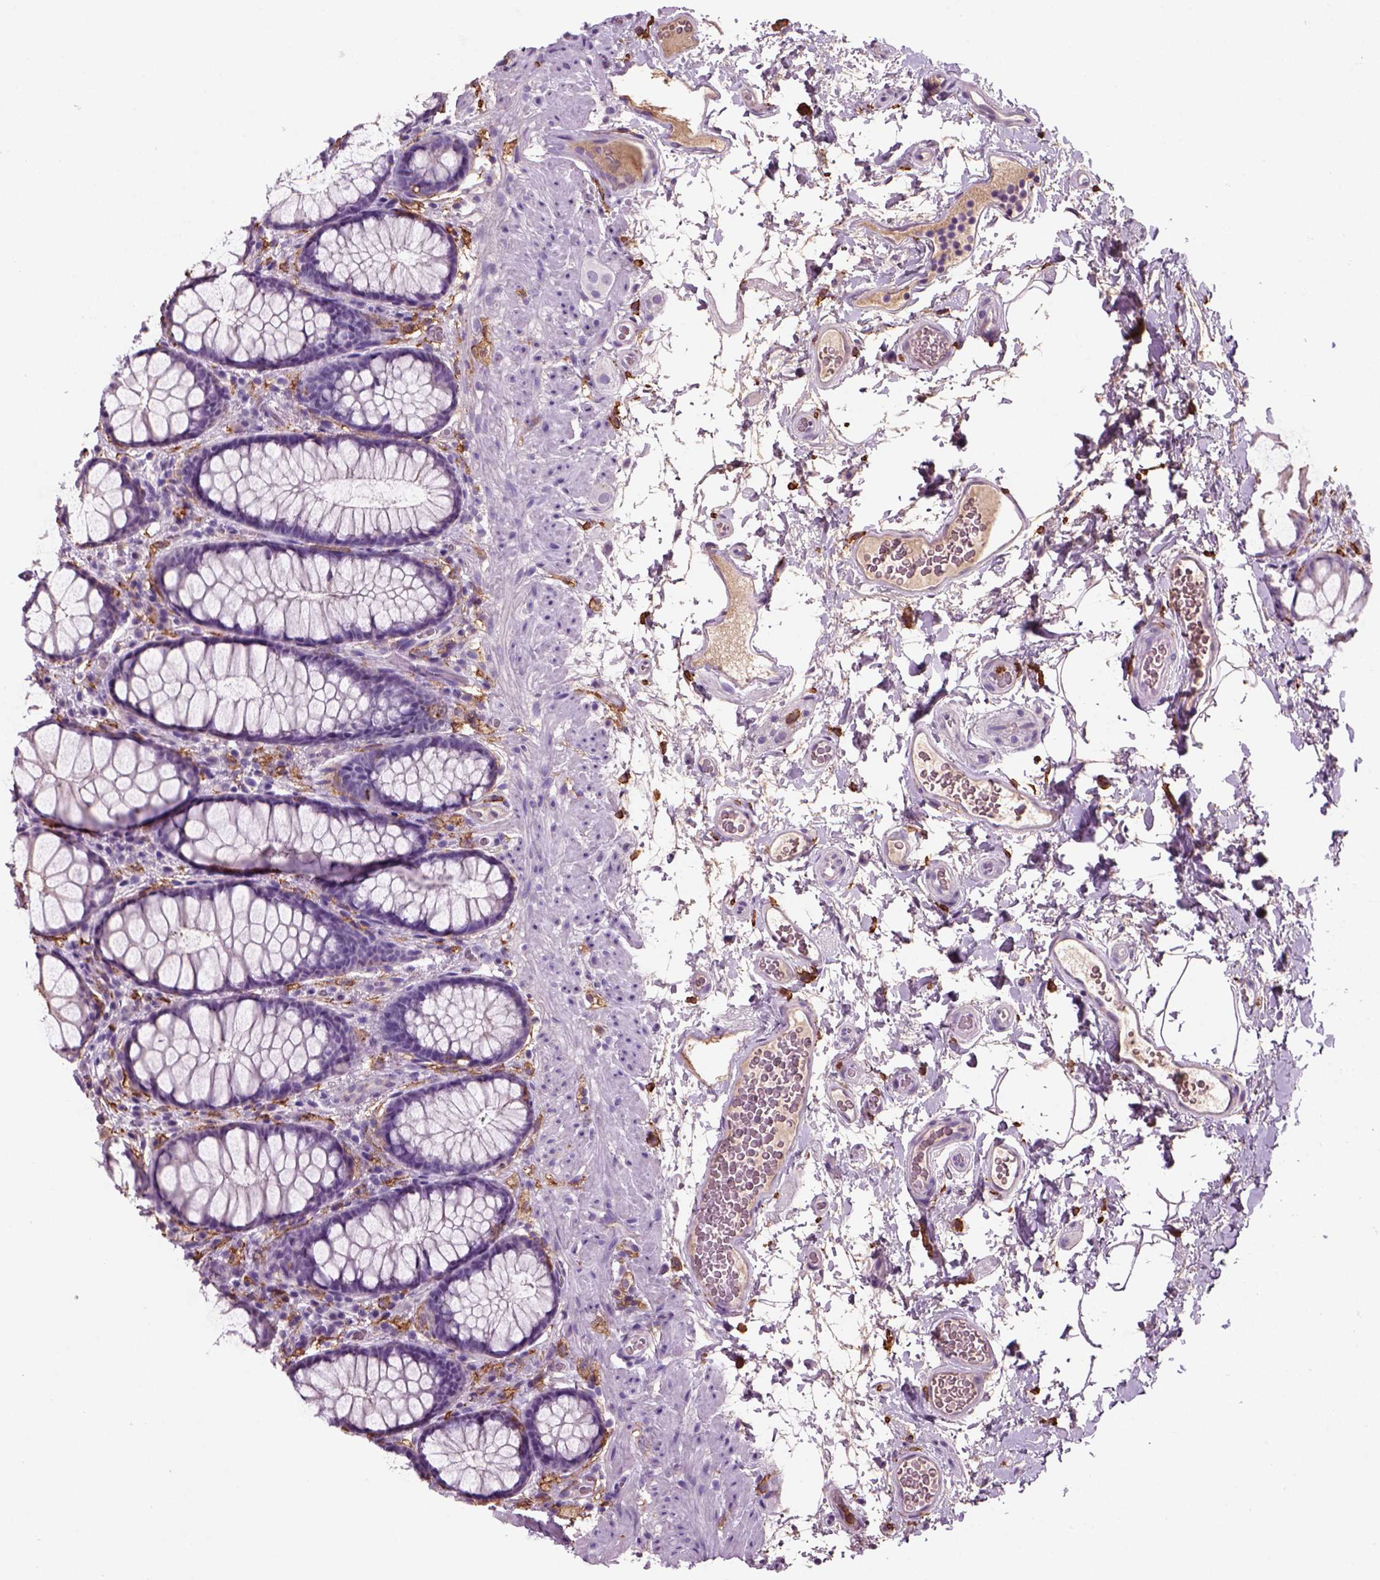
{"staining": {"intensity": "negative", "quantity": "none", "location": "none"}, "tissue": "rectum", "cell_type": "Glandular cells", "image_type": "normal", "snomed": [{"axis": "morphology", "description": "Normal tissue, NOS"}, {"axis": "topography", "description": "Rectum"}], "caption": "DAB immunohistochemical staining of unremarkable rectum reveals no significant positivity in glandular cells. (Brightfield microscopy of DAB immunohistochemistry (IHC) at high magnification).", "gene": "CD14", "patient": {"sex": "female", "age": 62}}